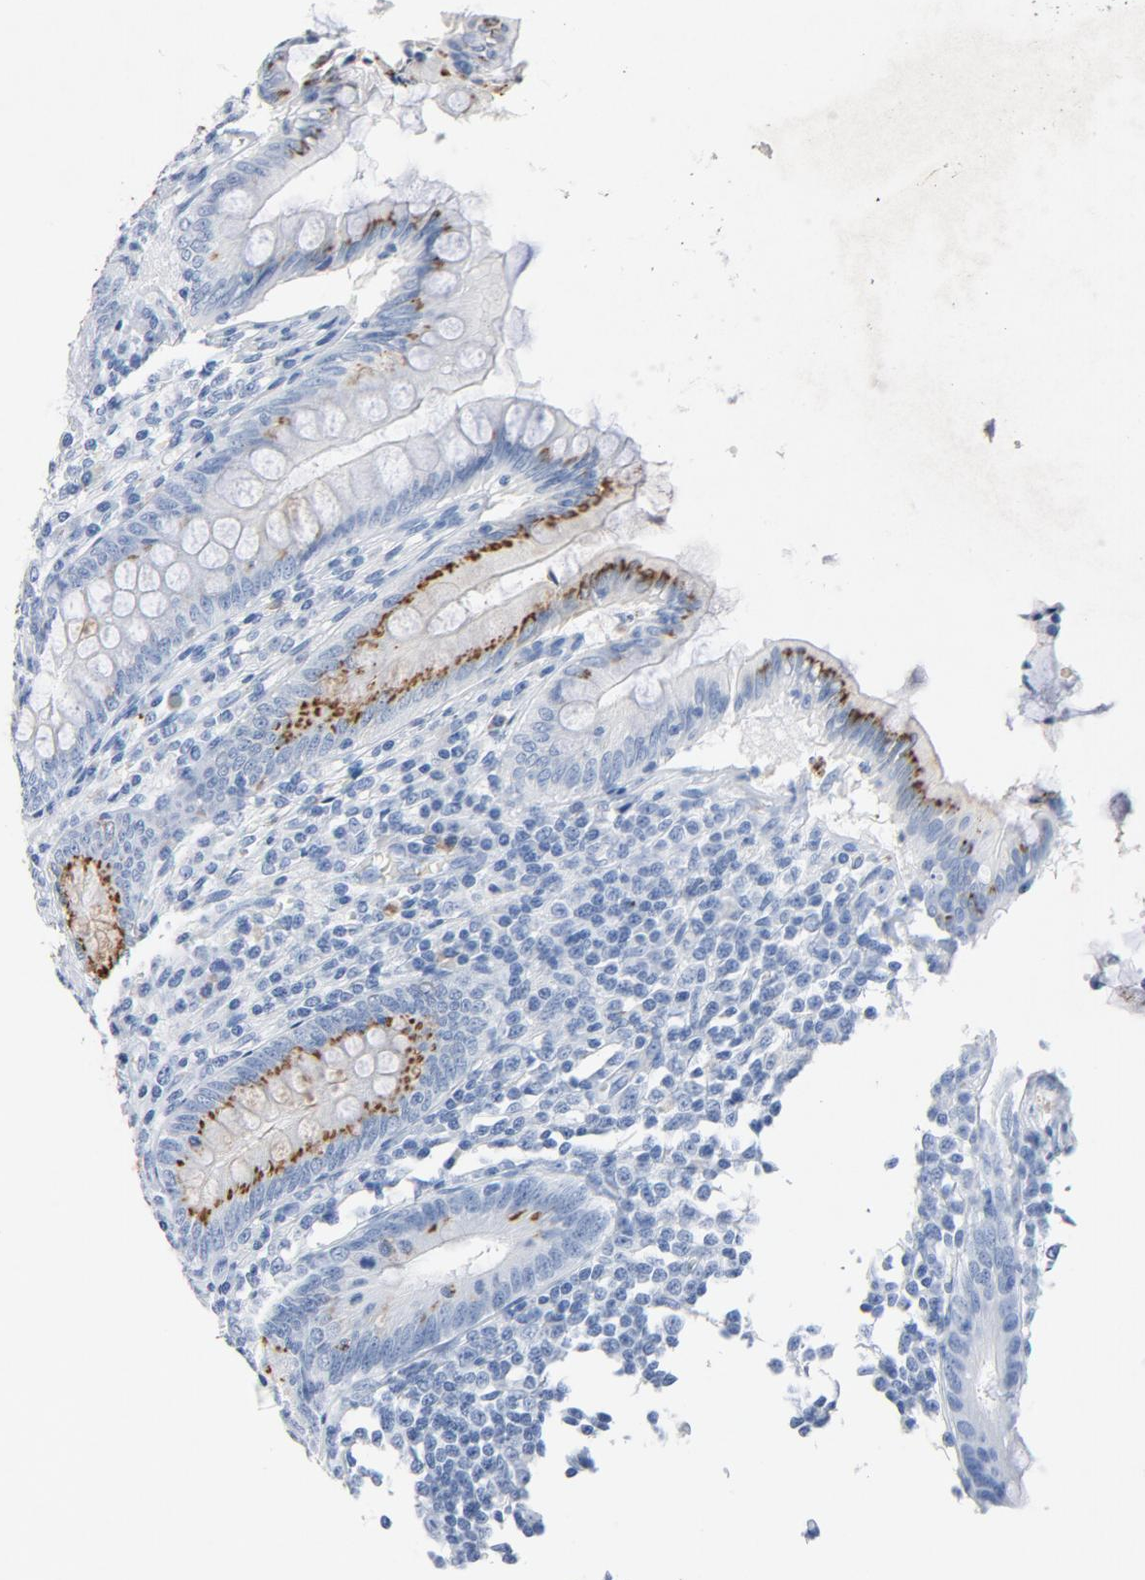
{"staining": {"intensity": "moderate", "quantity": "25%-75%", "location": "cytoplasmic/membranous"}, "tissue": "appendix", "cell_type": "Glandular cells", "image_type": "normal", "snomed": [{"axis": "morphology", "description": "Normal tissue, NOS"}, {"axis": "topography", "description": "Appendix"}], "caption": "This is a photomicrograph of immunohistochemistry (IHC) staining of unremarkable appendix, which shows moderate positivity in the cytoplasmic/membranous of glandular cells.", "gene": "PTPRB", "patient": {"sex": "female", "age": 66}}